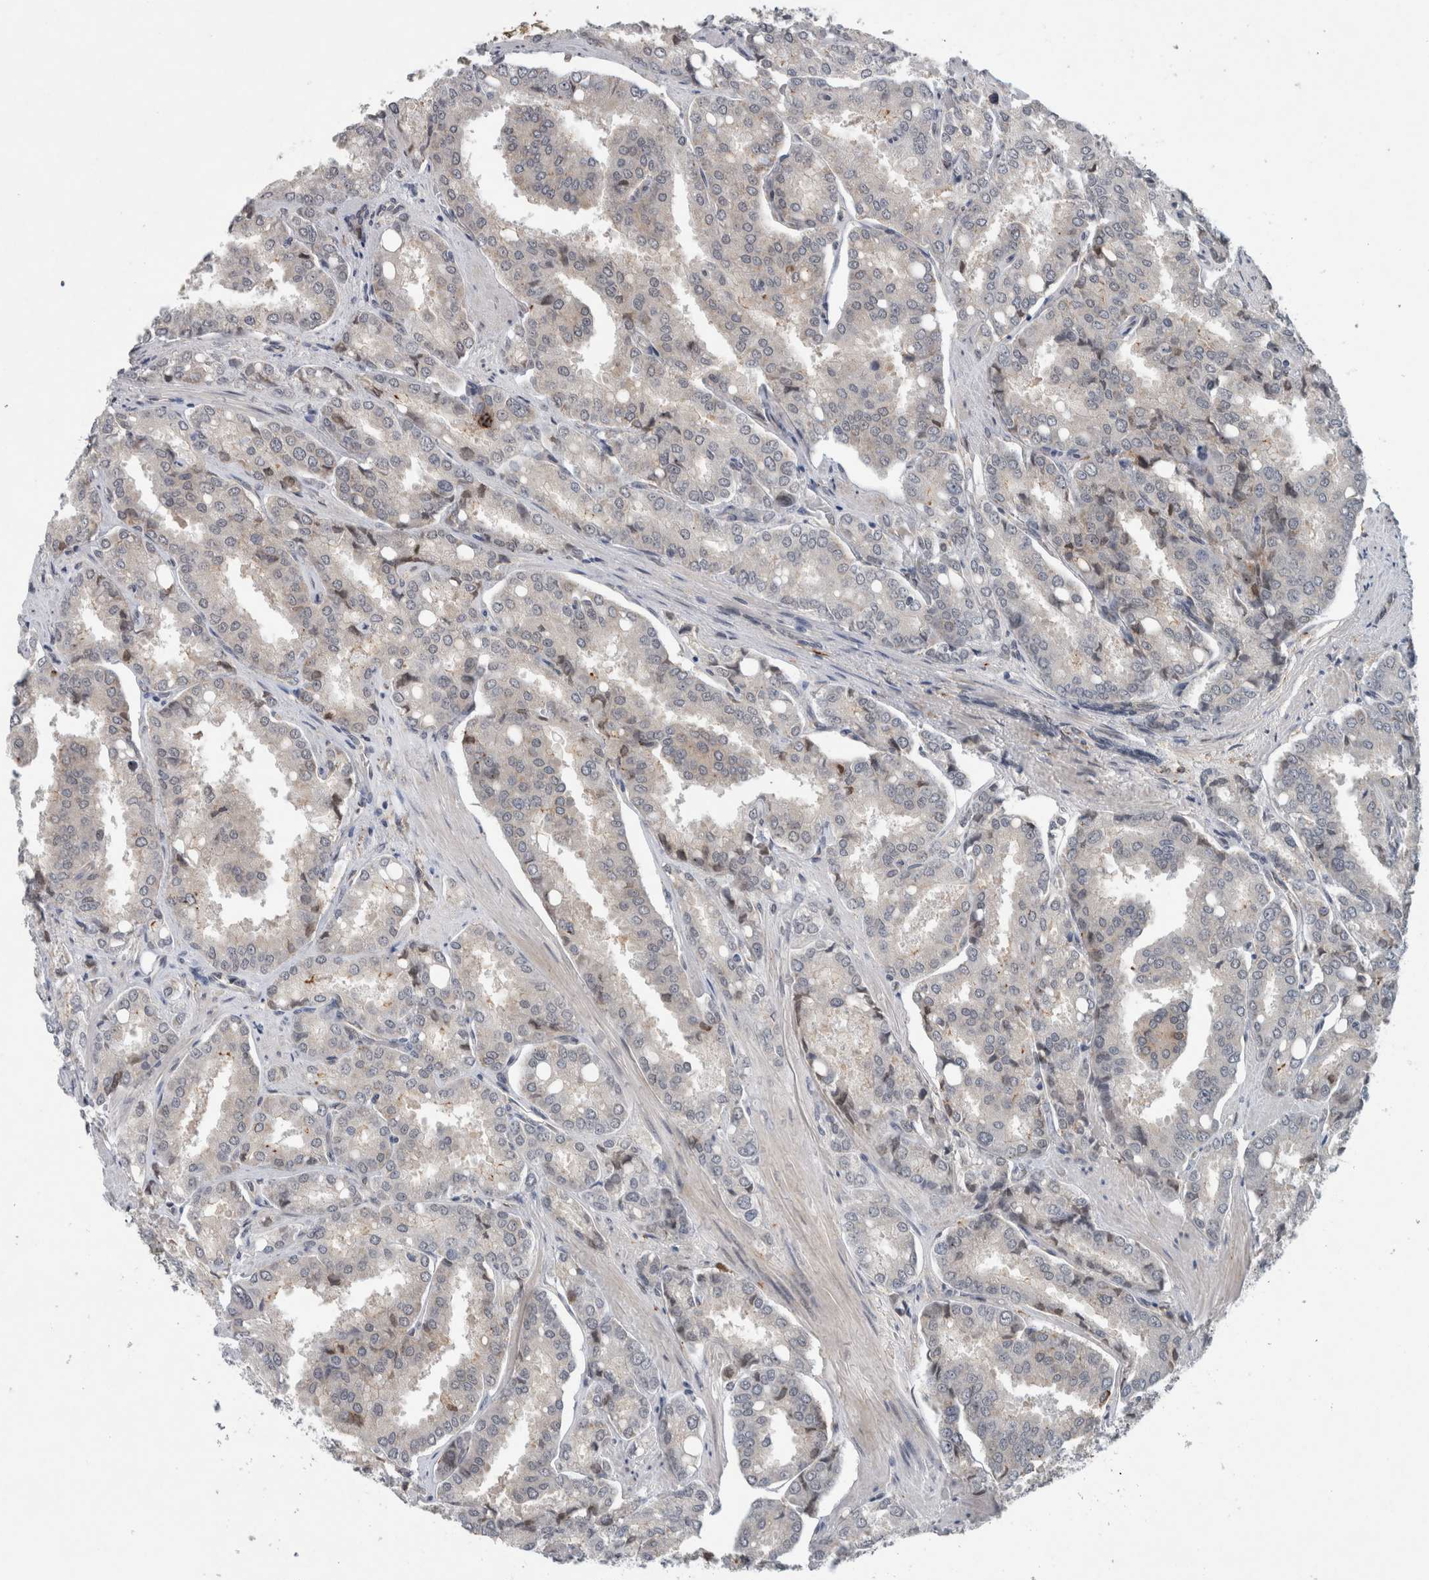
{"staining": {"intensity": "negative", "quantity": "none", "location": "none"}, "tissue": "prostate cancer", "cell_type": "Tumor cells", "image_type": "cancer", "snomed": [{"axis": "morphology", "description": "Adenocarcinoma, High grade"}, {"axis": "topography", "description": "Prostate"}], "caption": "Adenocarcinoma (high-grade) (prostate) stained for a protein using immunohistochemistry displays no staining tumor cells.", "gene": "PRXL2A", "patient": {"sex": "male", "age": 50}}